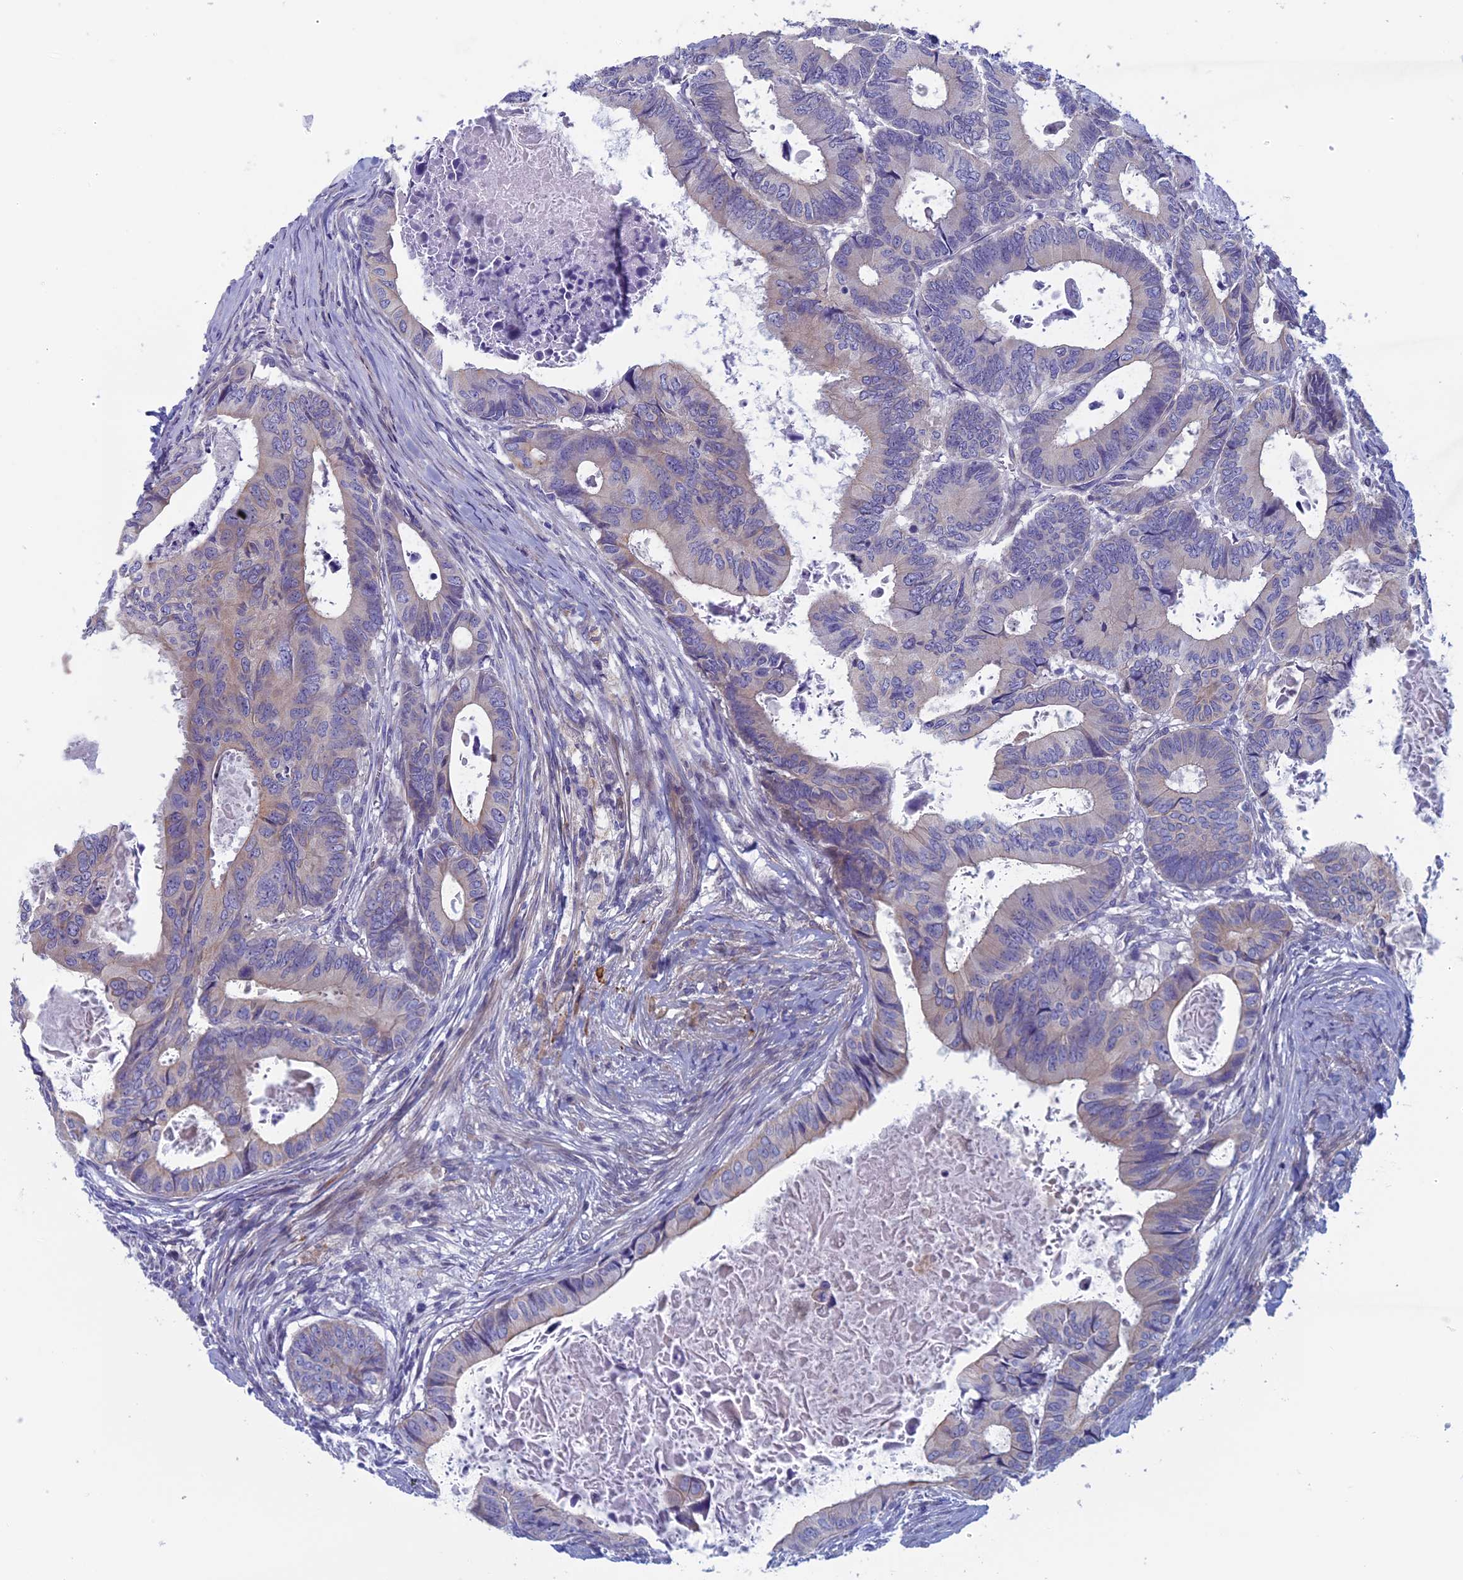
{"staining": {"intensity": "negative", "quantity": "none", "location": "none"}, "tissue": "colorectal cancer", "cell_type": "Tumor cells", "image_type": "cancer", "snomed": [{"axis": "morphology", "description": "Adenocarcinoma, NOS"}, {"axis": "topography", "description": "Colon"}], "caption": "Immunohistochemistry (IHC) histopathology image of neoplastic tissue: adenocarcinoma (colorectal) stained with DAB (3,3'-diaminobenzidine) exhibits no significant protein staining in tumor cells.", "gene": "CNOT6L", "patient": {"sex": "male", "age": 85}}